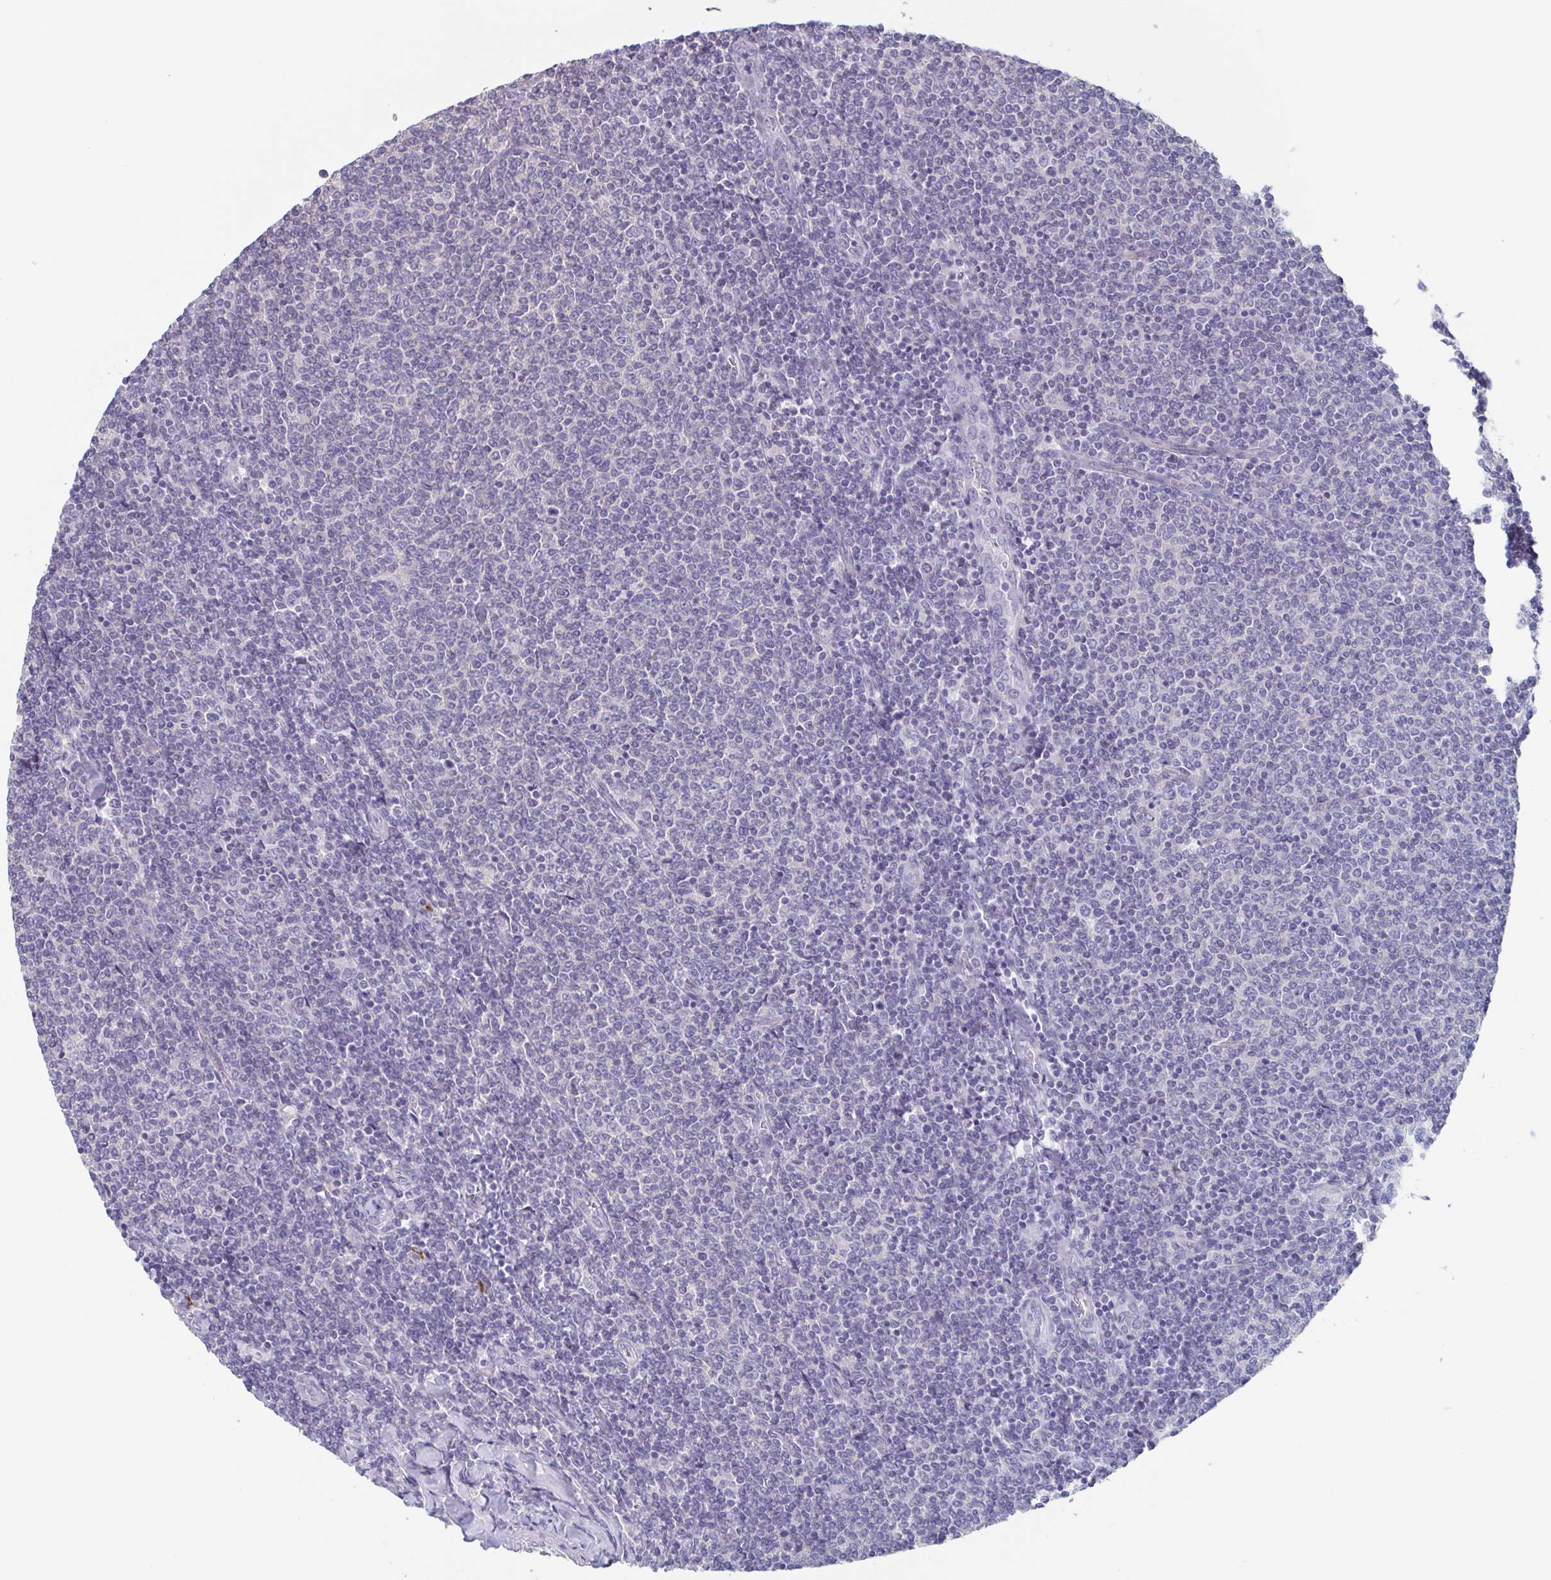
{"staining": {"intensity": "negative", "quantity": "none", "location": "none"}, "tissue": "lymphoma", "cell_type": "Tumor cells", "image_type": "cancer", "snomed": [{"axis": "morphology", "description": "Malignant lymphoma, non-Hodgkin's type, Low grade"}, {"axis": "topography", "description": "Lymph node"}], "caption": "This is a histopathology image of immunohistochemistry (IHC) staining of malignant lymphoma, non-Hodgkin's type (low-grade), which shows no positivity in tumor cells.", "gene": "BPI", "patient": {"sex": "male", "age": 52}}